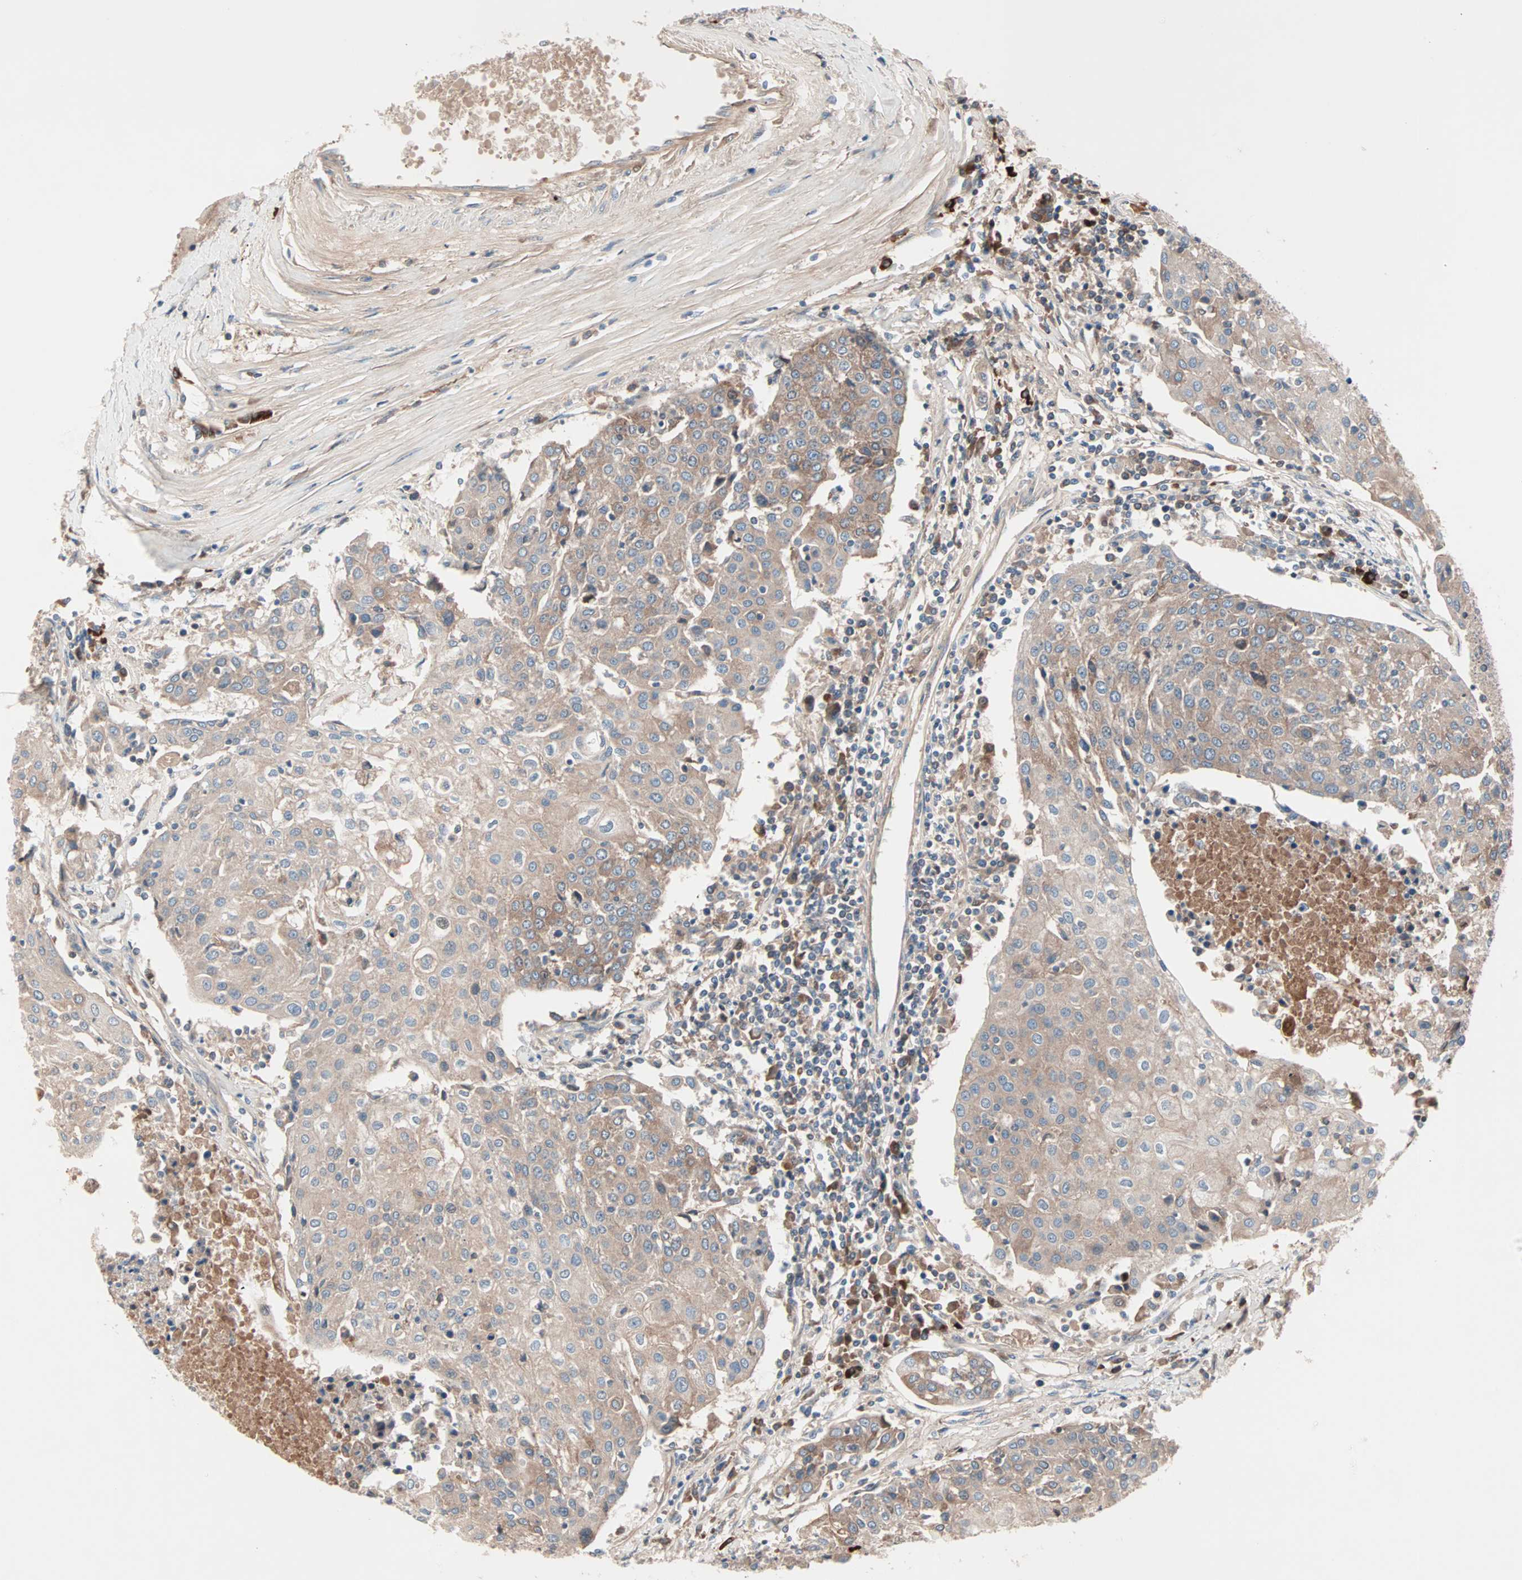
{"staining": {"intensity": "weak", "quantity": ">75%", "location": "cytoplasmic/membranous"}, "tissue": "urothelial cancer", "cell_type": "Tumor cells", "image_type": "cancer", "snomed": [{"axis": "morphology", "description": "Urothelial carcinoma, High grade"}, {"axis": "topography", "description": "Urinary bladder"}], "caption": "The immunohistochemical stain highlights weak cytoplasmic/membranous staining in tumor cells of urothelial cancer tissue. (IHC, brightfield microscopy, high magnification).", "gene": "CAD", "patient": {"sex": "female", "age": 85}}